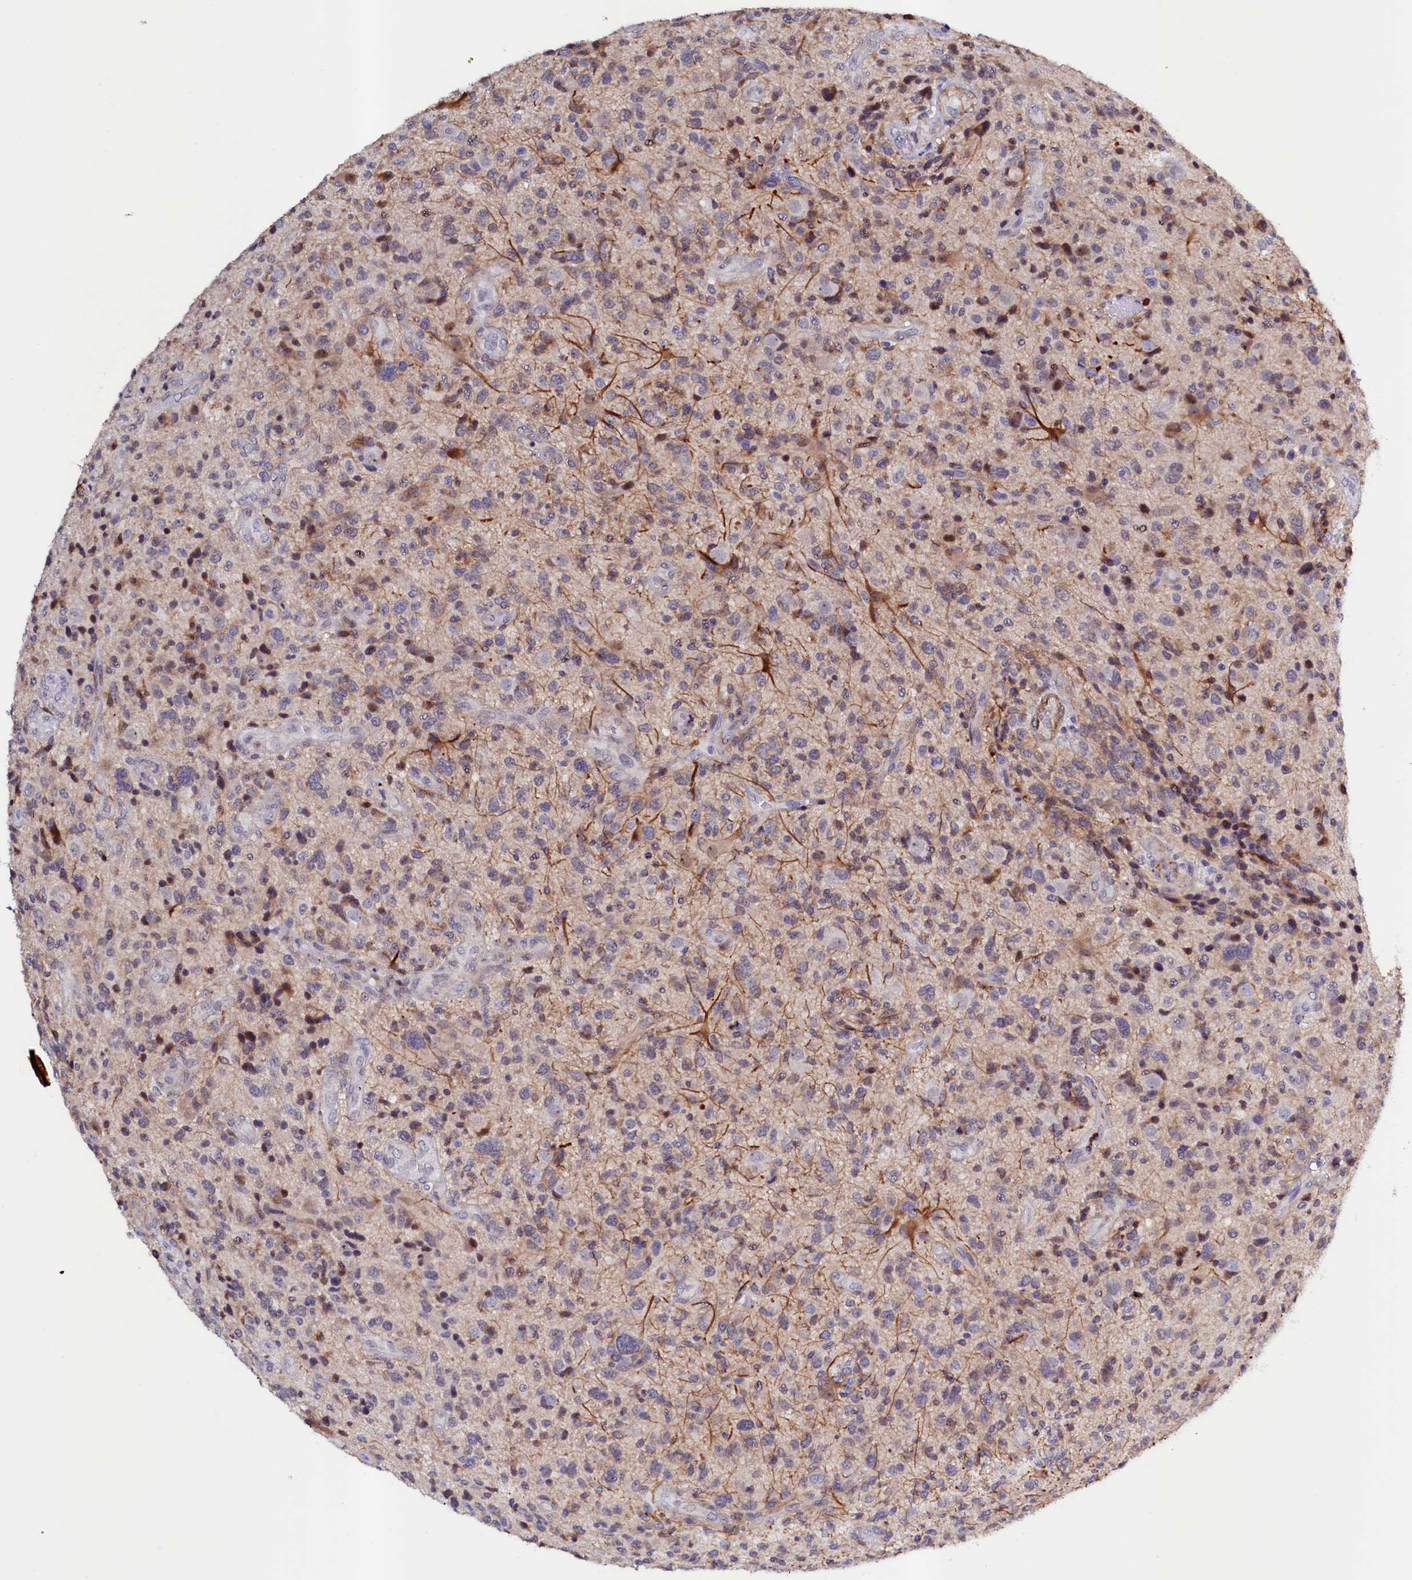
{"staining": {"intensity": "weak", "quantity": "<25%", "location": "cytoplasmic/membranous"}, "tissue": "glioma", "cell_type": "Tumor cells", "image_type": "cancer", "snomed": [{"axis": "morphology", "description": "Glioma, malignant, High grade"}, {"axis": "topography", "description": "Brain"}], "caption": "IHC image of neoplastic tissue: high-grade glioma (malignant) stained with DAB (3,3'-diaminobenzidine) demonstrates no significant protein staining in tumor cells.", "gene": "PACSIN3", "patient": {"sex": "male", "age": 47}}